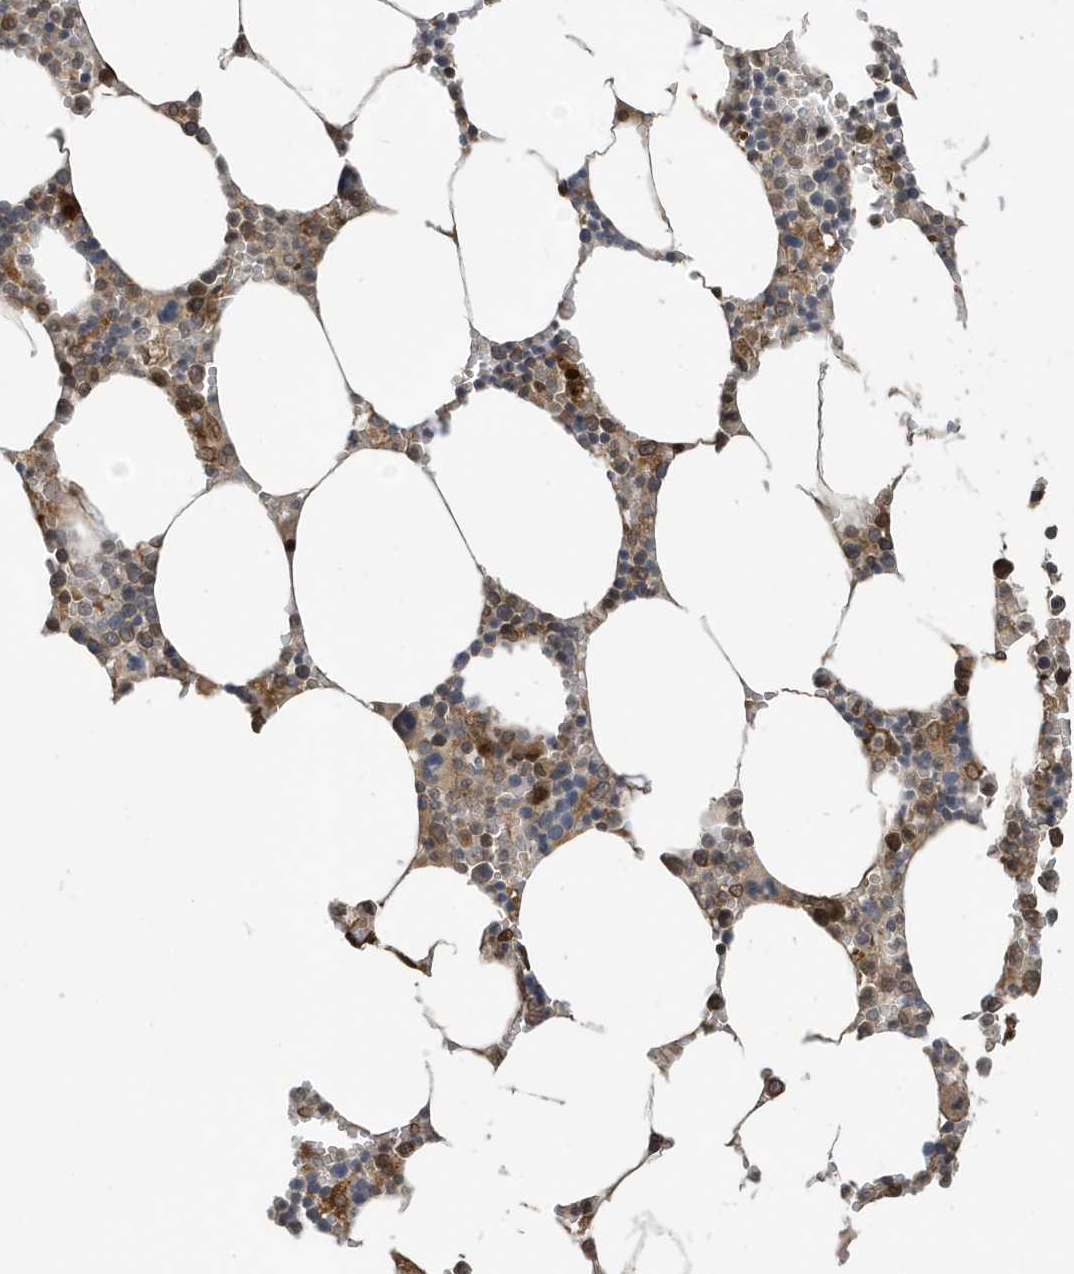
{"staining": {"intensity": "moderate", "quantity": "<25%", "location": "cytoplasmic/membranous,nuclear"}, "tissue": "bone marrow", "cell_type": "Hematopoietic cells", "image_type": "normal", "snomed": [{"axis": "morphology", "description": "Normal tissue, NOS"}, {"axis": "topography", "description": "Bone marrow"}], "caption": "A brown stain labels moderate cytoplasmic/membranous,nuclear staining of a protein in hematopoietic cells of normal bone marrow. Using DAB (3,3'-diaminobenzidine) (brown) and hematoxylin (blue) stains, captured at high magnification using brightfield microscopy.", "gene": "DUSP18", "patient": {"sex": "male", "age": 70}}